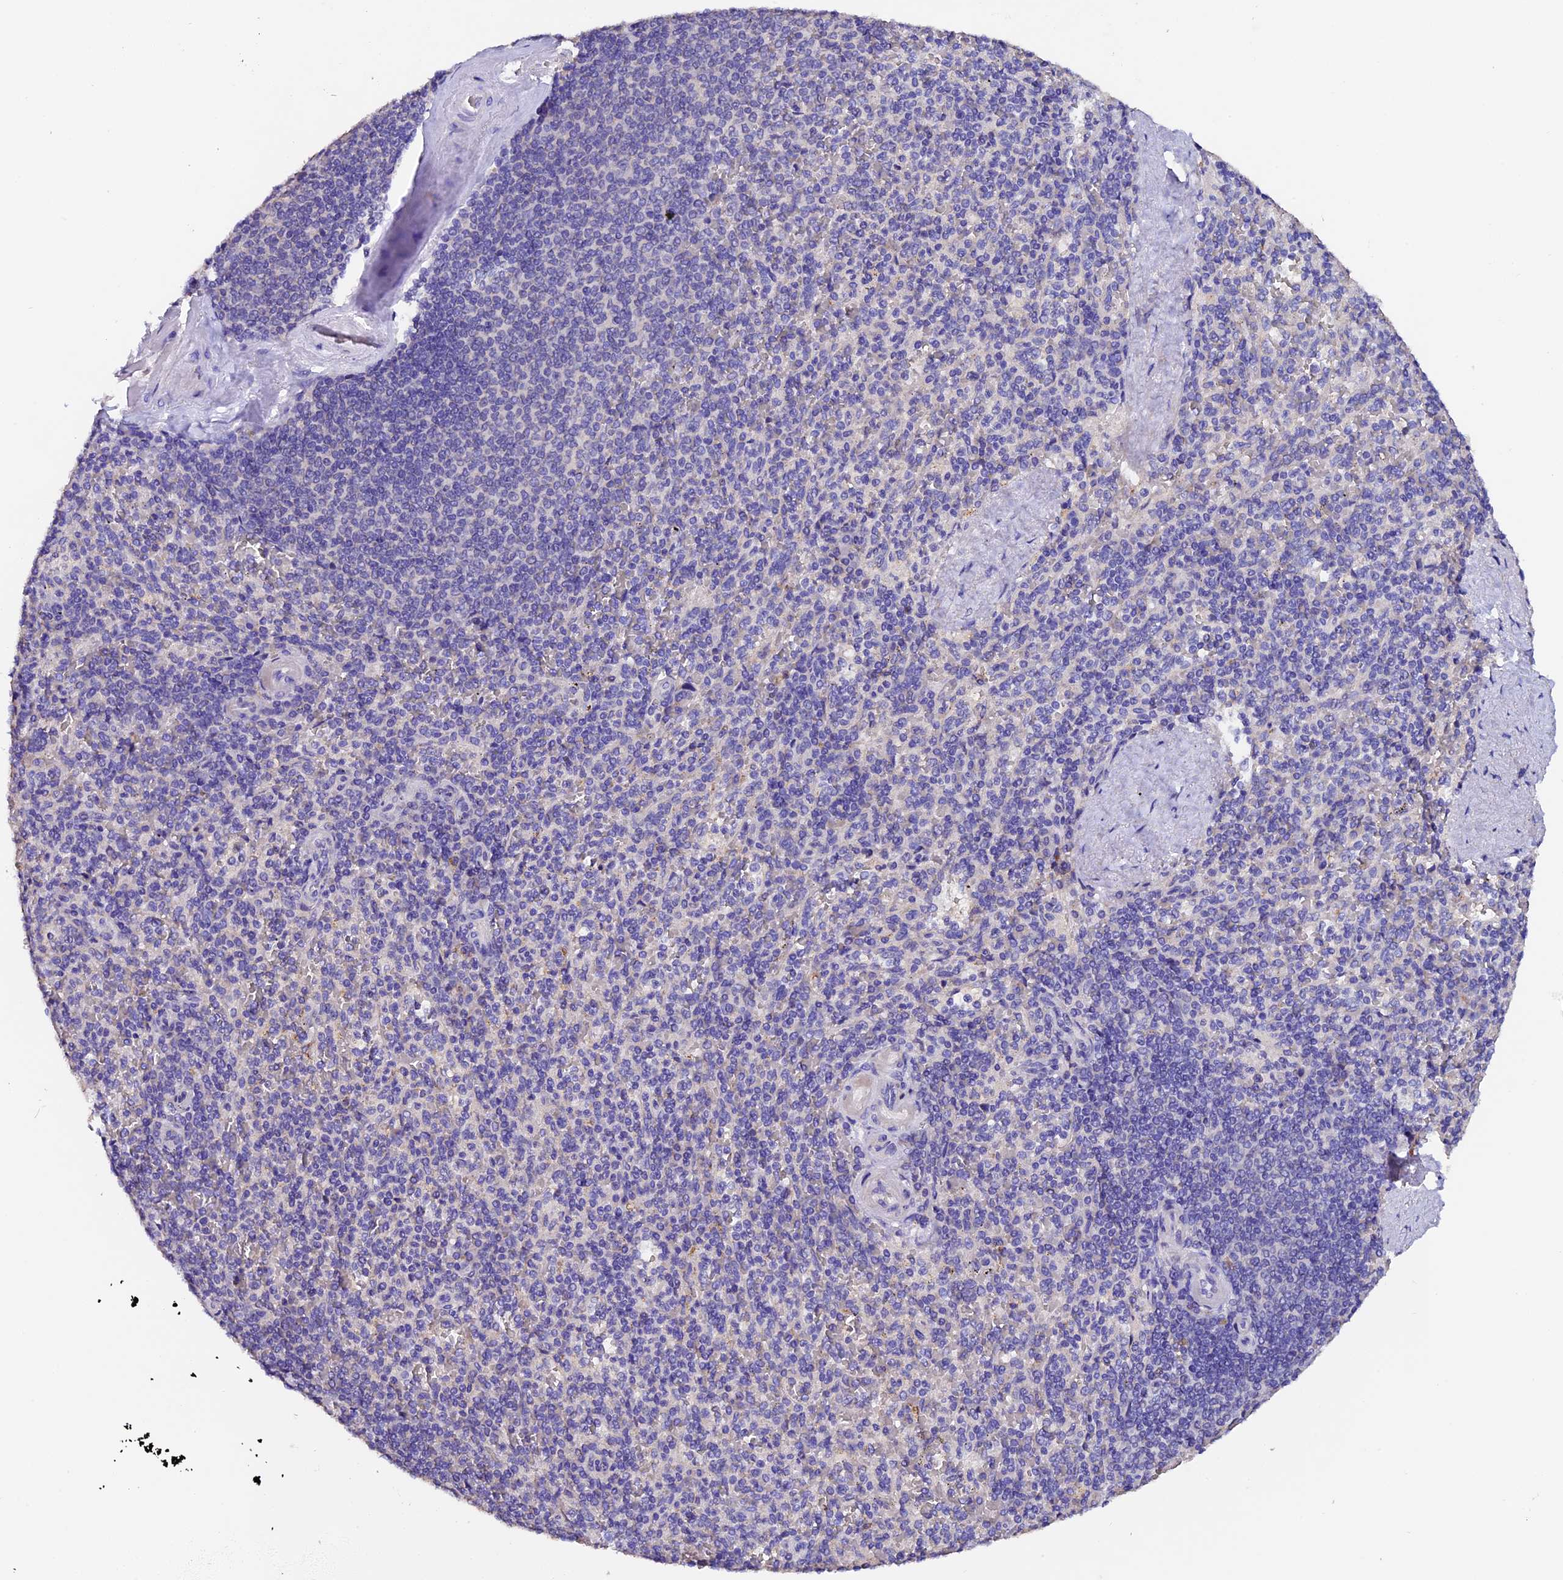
{"staining": {"intensity": "negative", "quantity": "none", "location": "none"}, "tissue": "spleen", "cell_type": "Cells in red pulp", "image_type": "normal", "snomed": [{"axis": "morphology", "description": "Normal tissue, NOS"}, {"axis": "topography", "description": "Spleen"}], "caption": "Immunohistochemical staining of normal spleen displays no significant positivity in cells in red pulp.", "gene": "FBXW9", "patient": {"sex": "male", "age": 82}}